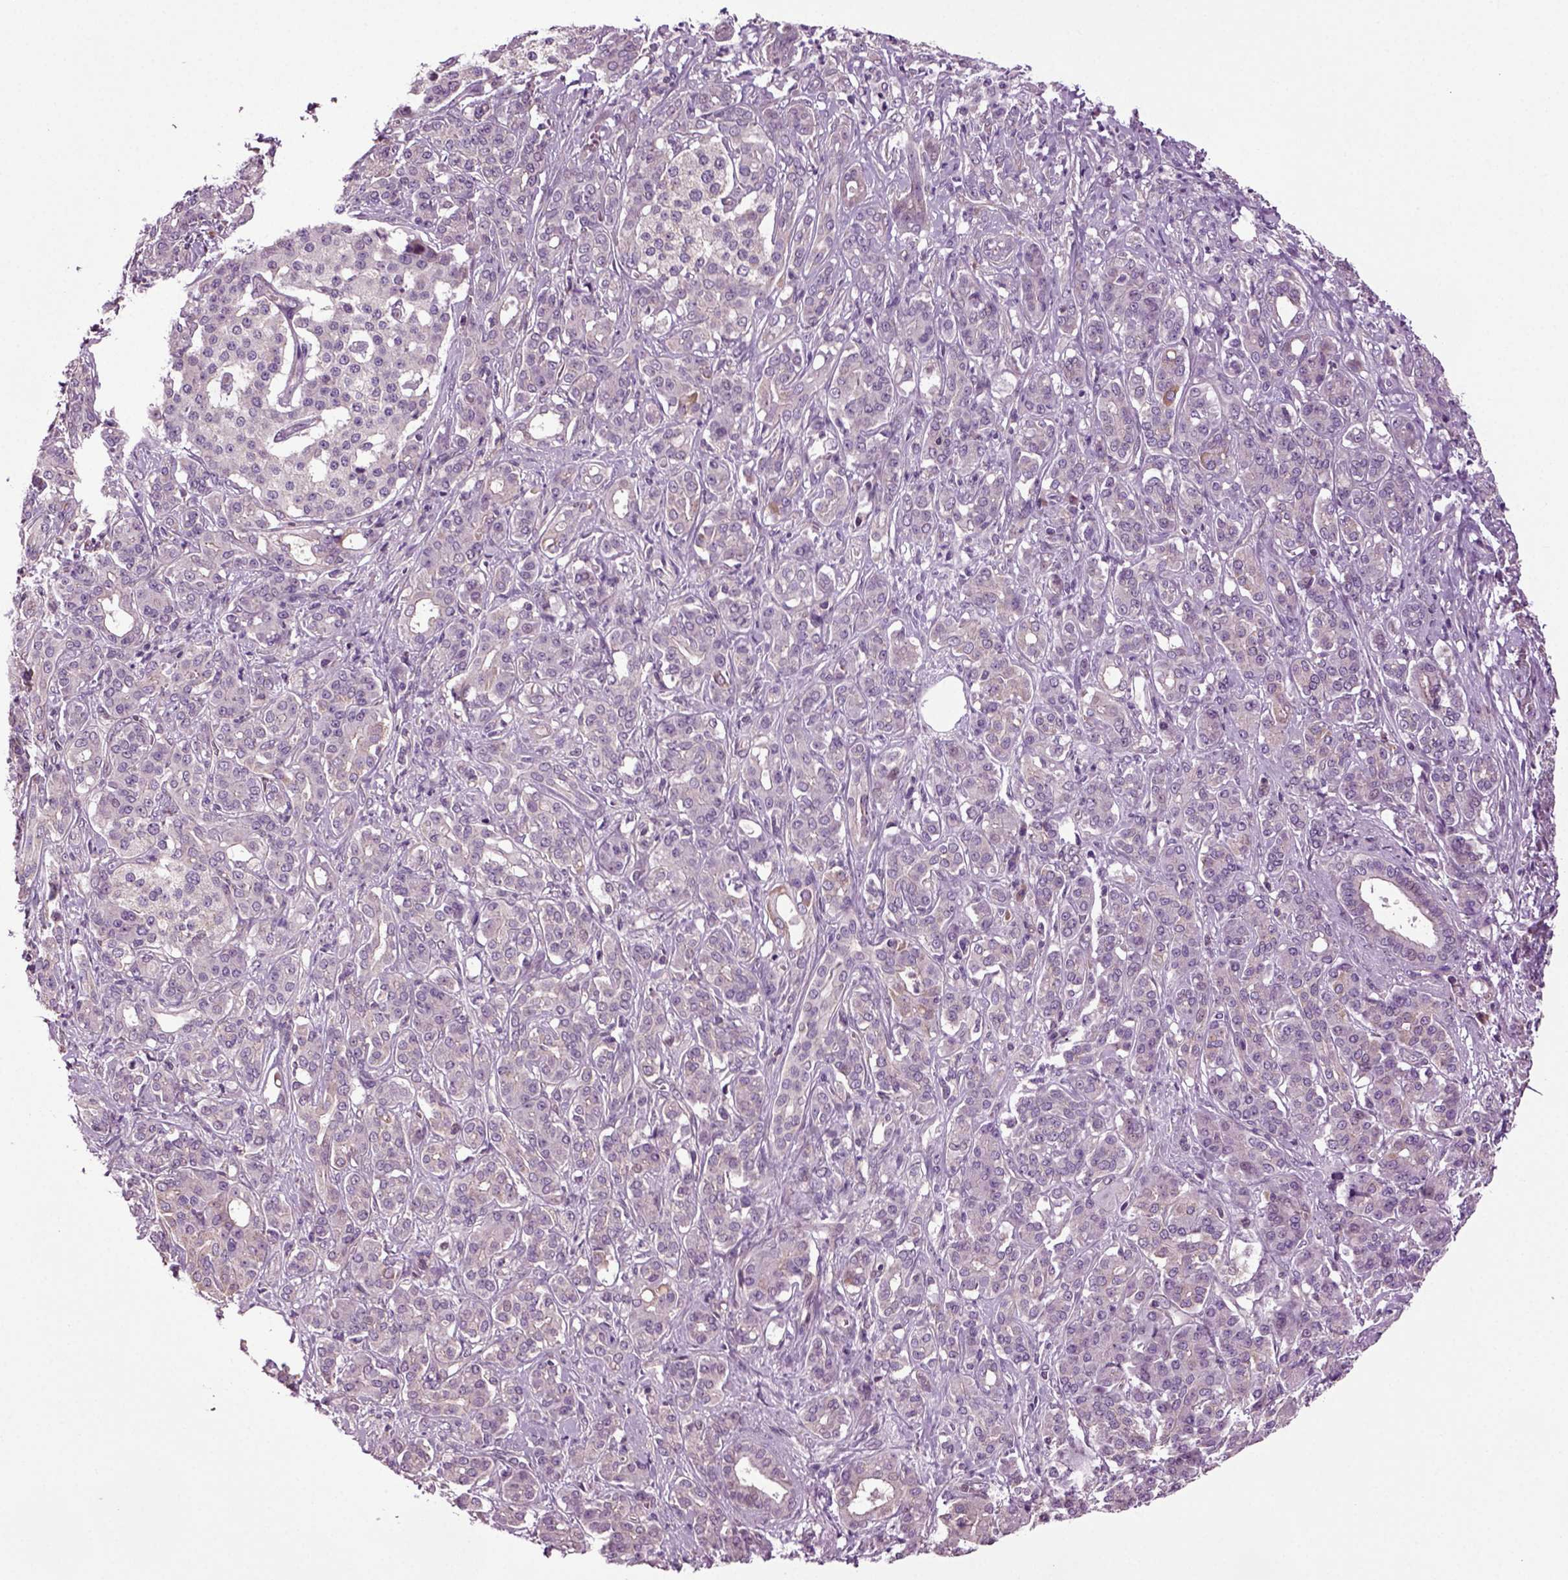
{"staining": {"intensity": "weak", "quantity": "<25%", "location": "cytoplasmic/membranous"}, "tissue": "pancreatic cancer", "cell_type": "Tumor cells", "image_type": "cancer", "snomed": [{"axis": "morphology", "description": "Normal tissue, NOS"}, {"axis": "morphology", "description": "Inflammation, NOS"}, {"axis": "morphology", "description": "Adenocarcinoma, NOS"}, {"axis": "topography", "description": "Pancreas"}], "caption": "IHC micrograph of human pancreatic cancer (adenocarcinoma) stained for a protein (brown), which demonstrates no expression in tumor cells.", "gene": "HAGHL", "patient": {"sex": "male", "age": 57}}